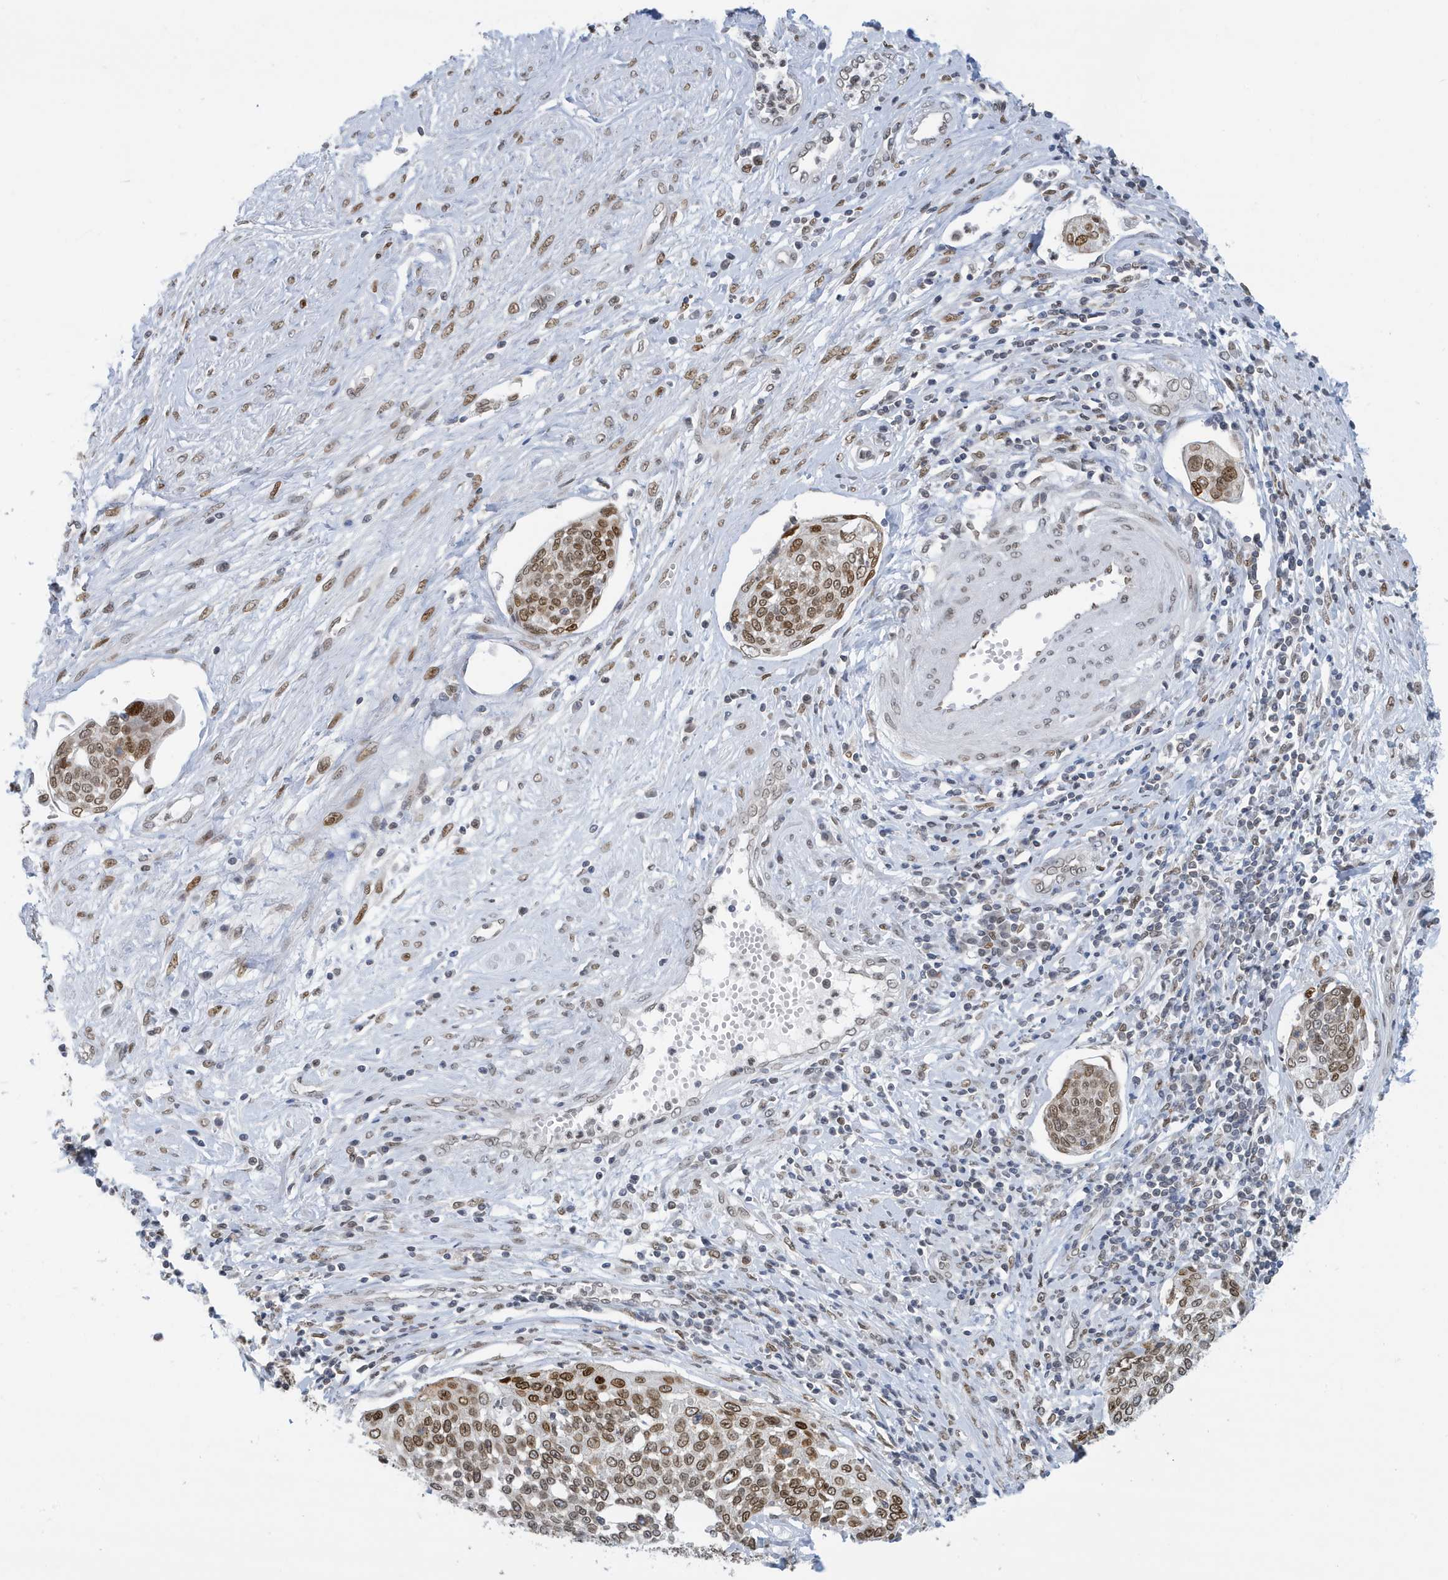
{"staining": {"intensity": "moderate", "quantity": ">75%", "location": "nuclear"}, "tissue": "cervical cancer", "cell_type": "Tumor cells", "image_type": "cancer", "snomed": [{"axis": "morphology", "description": "Squamous cell carcinoma, NOS"}, {"axis": "topography", "description": "Cervix"}], "caption": "A brown stain highlights moderate nuclear positivity of a protein in human squamous cell carcinoma (cervical) tumor cells. (Stains: DAB in brown, nuclei in blue, Microscopy: brightfield microscopy at high magnification).", "gene": "PCYT1A", "patient": {"sex": "female", "age": 34}}